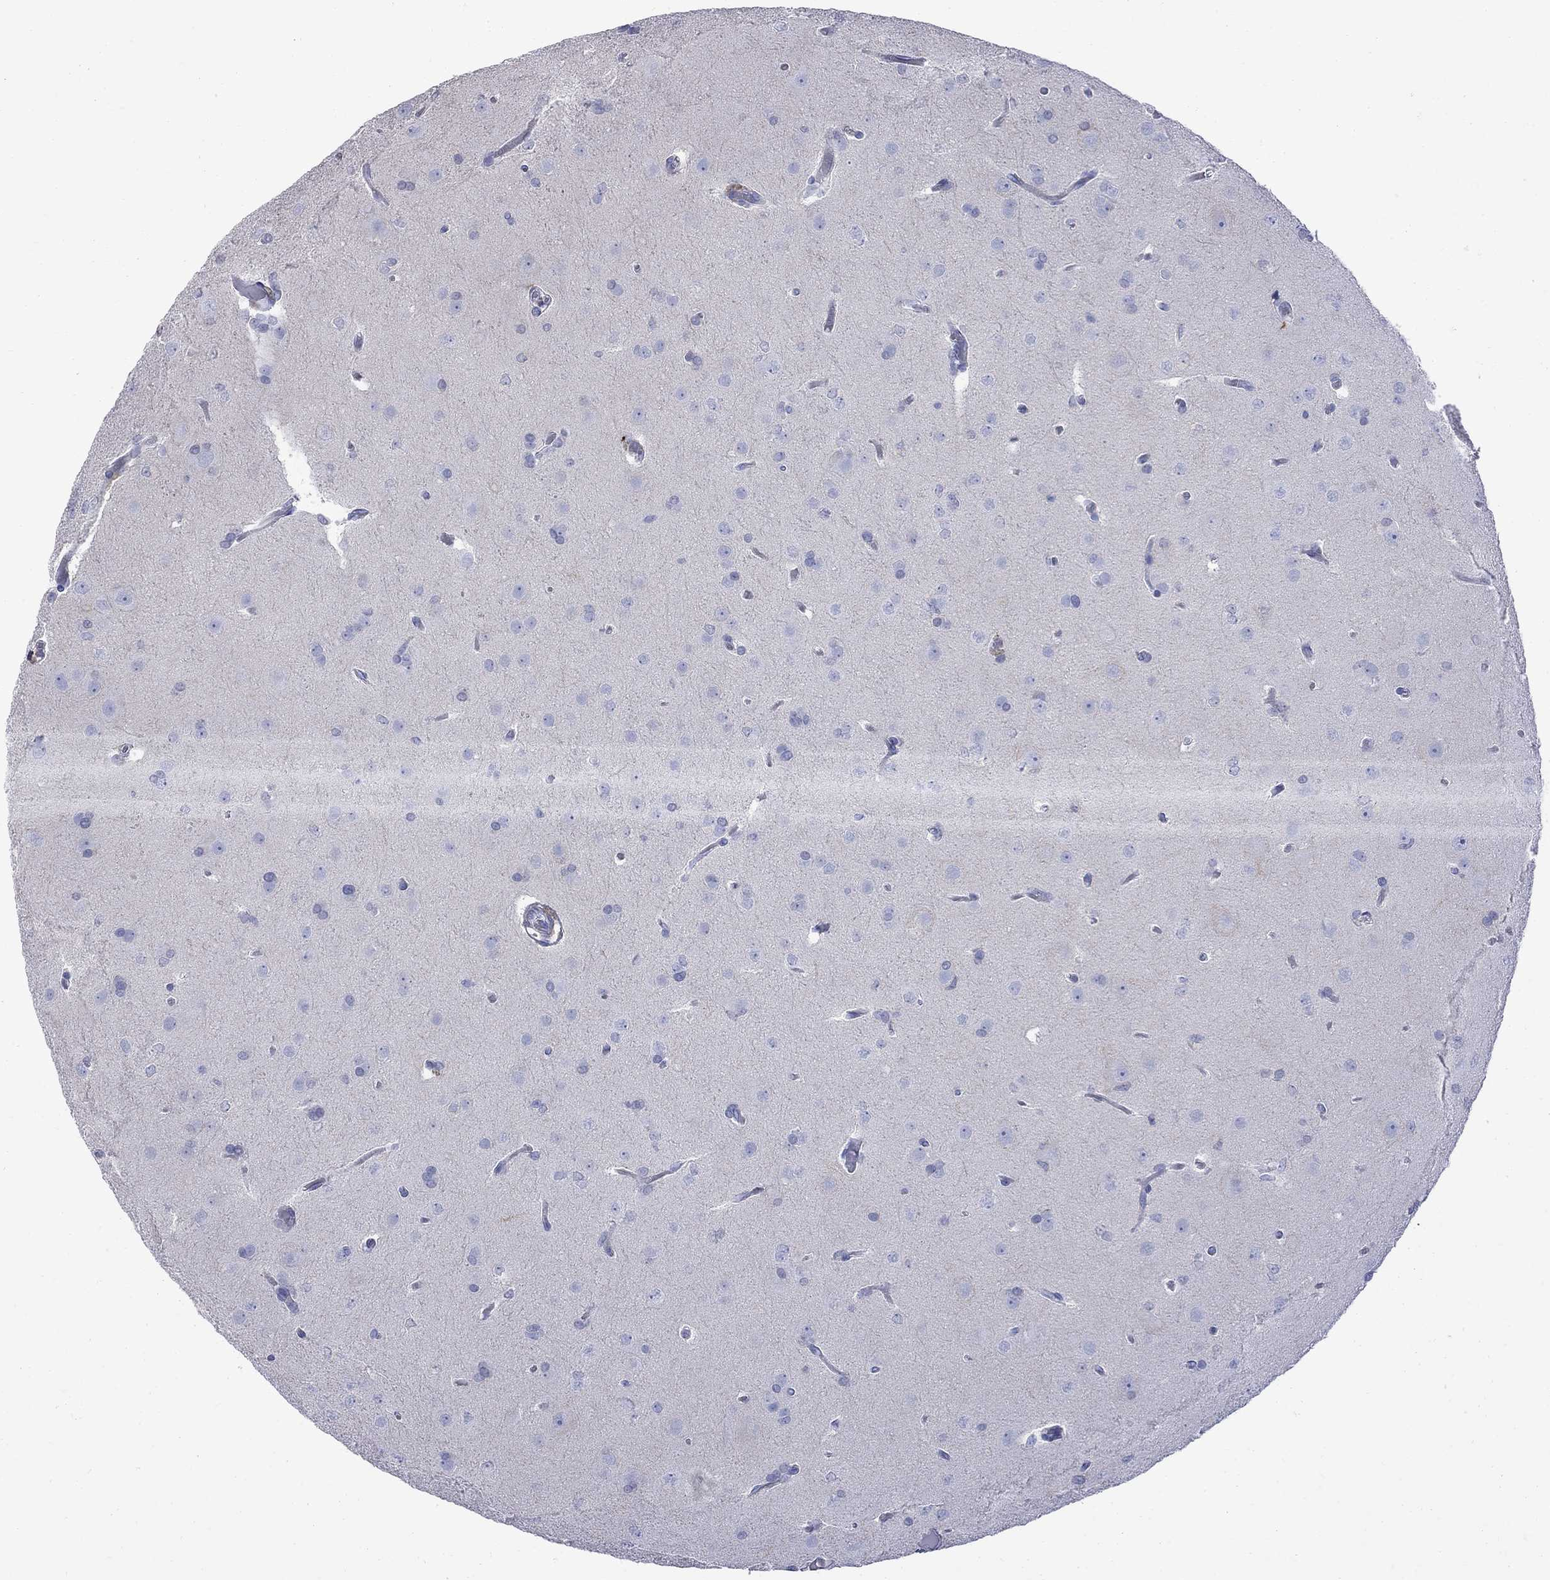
{"staining": {"intensity": "negative", "quantity": "none", "location": "none"}, "tissue": "glioma", "cell_type": "Tumor cells", "image_type": "cancer", "snomed": [{"axis": "morphology", "description": "Glioma, malignant, Low grade"}, {"axis": "topography", "description": "Brain"}], "caption": "IHC histopathology image of neoplastic tissue: glioma stained with DAB displays no significant protein expression in tumor cells.", "gene": "S100A3", "patient": {"sex": "female", "age": 32}}